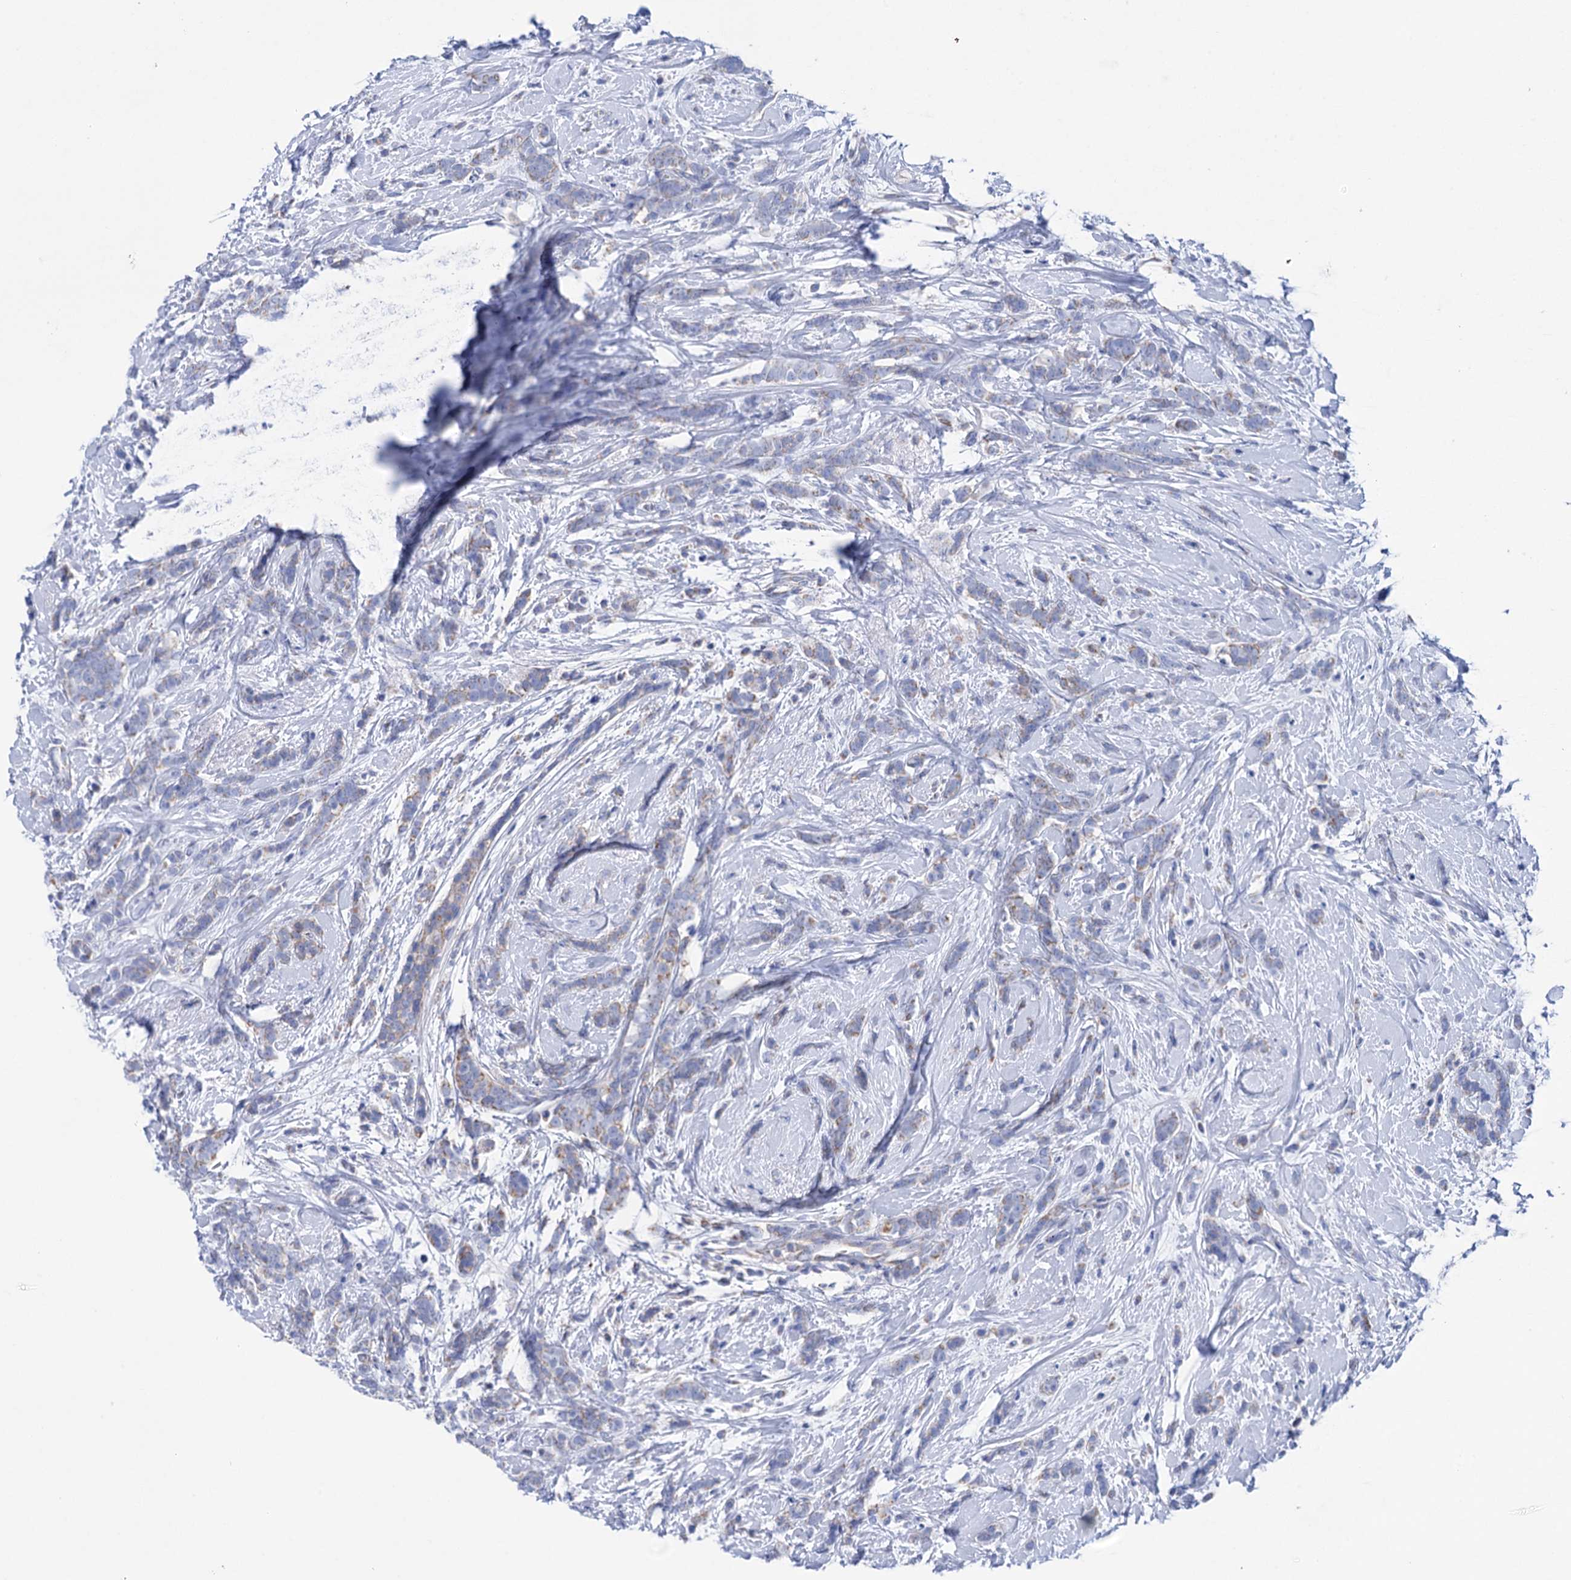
{"staining": {"intensity": "weak", "quantity": "25%-75%", "location": "cytoplasmic/membranous"}, "tissue": "breast cancer", "cell_type": "Tumor cells", "image_type": "cancer", "snomed": [{"axis": "morphology", "description": "Lobular carcinoma"}, {"axis": "topography", "description": "Breast"}], "caption": "A micrograph of human breast cancer (lobular carcinoma) stained for a protein shows weak cytoplasmic/membranous brown staining in tumor cells.", "gene": "YARS2", "patient": {"sex": "female", "age": 58}}